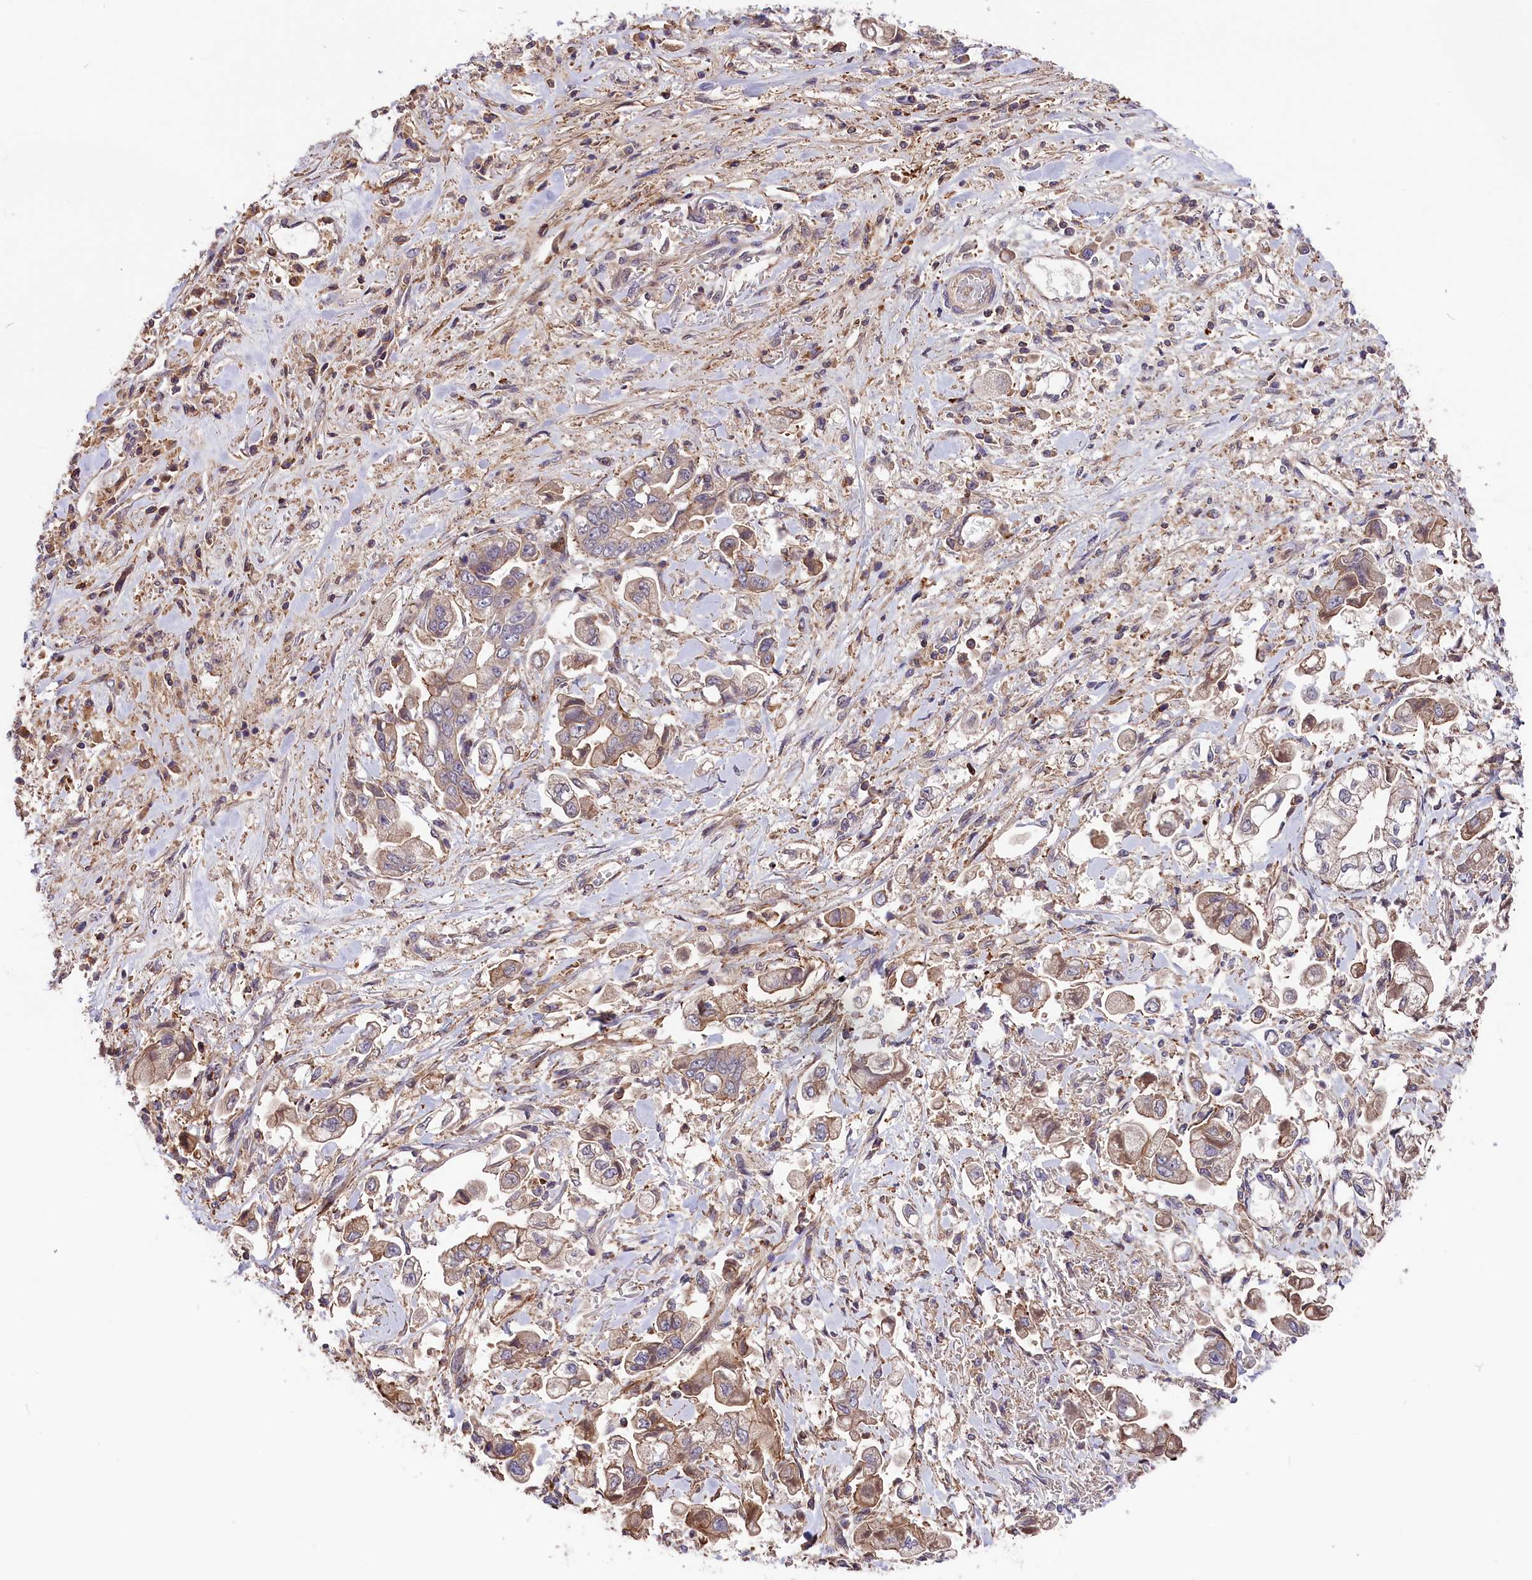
{"staining": {"intensity": "weak", "quantity": "25%-75%", "location": "cytoplasmic/membranous"}, "tissue": "stomach cancer", "cell_type": "Tumor cells", "image_type": "cancer", "snomed": [{"axis": "morphology", "description": "Adenocarcinoma, NOS"}, {"axis": "topography", "description": "Stomach"}], "caption": "High-magnification brightfield microscopy of stomach cancer (adenocarcinoma) stained with DAB (3,3'-diaminobenzidine) (brown) and counterstained with hematoxylin (blue). tumor cells exhibit weak cytoplasmic/membranous staining is present in about25%-75% of cells. (DAB = brown stain, brightfield microscopy at high magnification).", "gene": "SKIDA1", "patient": {"sex": "male", "age": 62}}